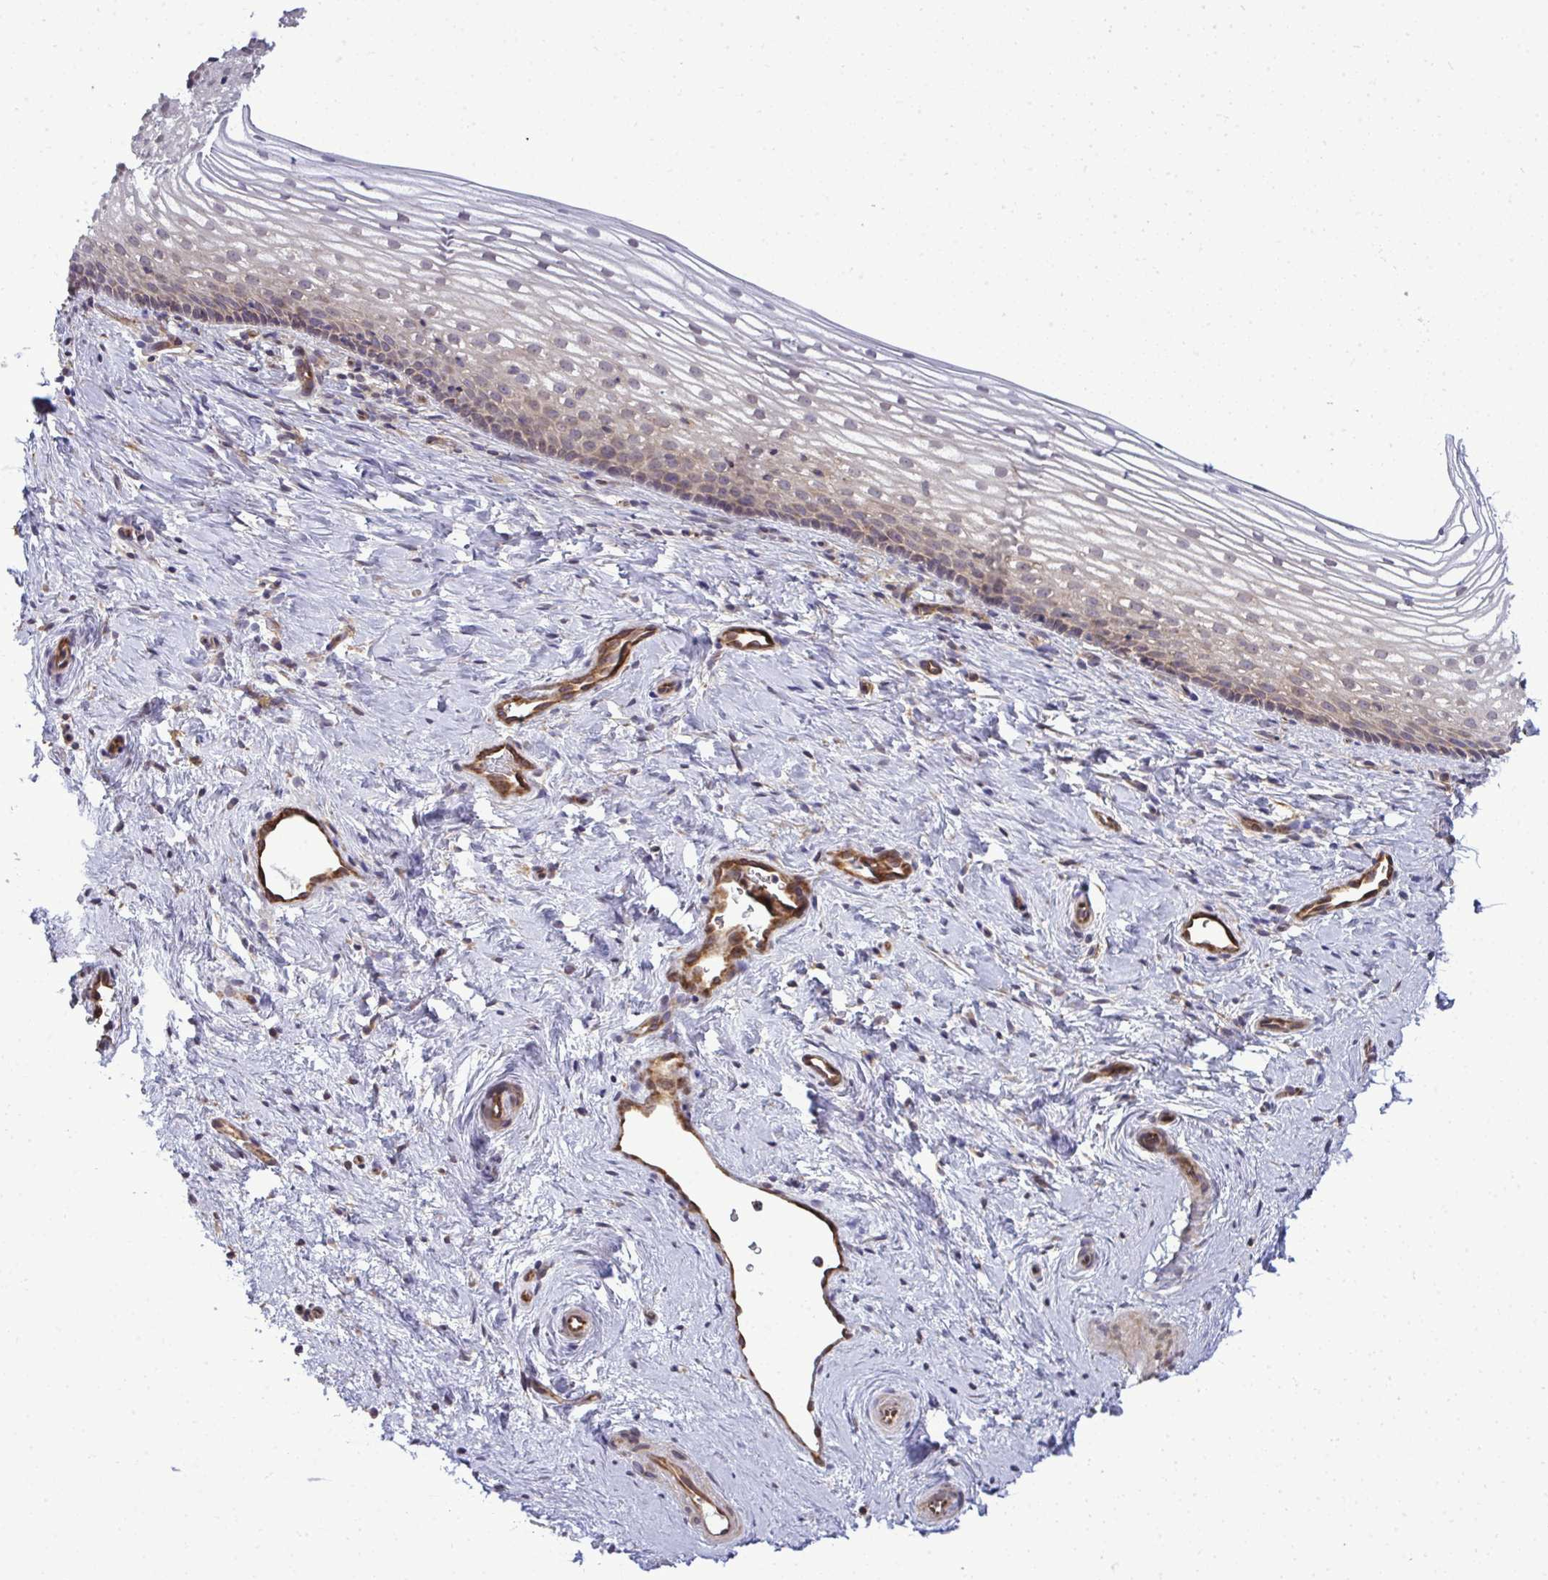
{"staining": {"intensity": "moderate", "quantity": "25%-75%", "location": "cytoplasmic/membranous"}, "tissue": "vagina", "cell_type": "Squamous epithelial cells", "image_type": "normal", "snomed": [{"axis": "morphology", "description": "Normal tissue, NOS"}, {"axis": "topography", "description": "Vagina"}], "caption": "Normal vagina was stained to show a protein in brown. There is medium levels of moderate cytoplasmic/membranous staining in about 25%-75% of squamous epithelial cells. (DAB (3,3'-diaminobenzidine) IHC, brown staining for protein, blue staining for nuclei).", "gene": "FUT10", "patient": {"sex": "female", "age": 51}}